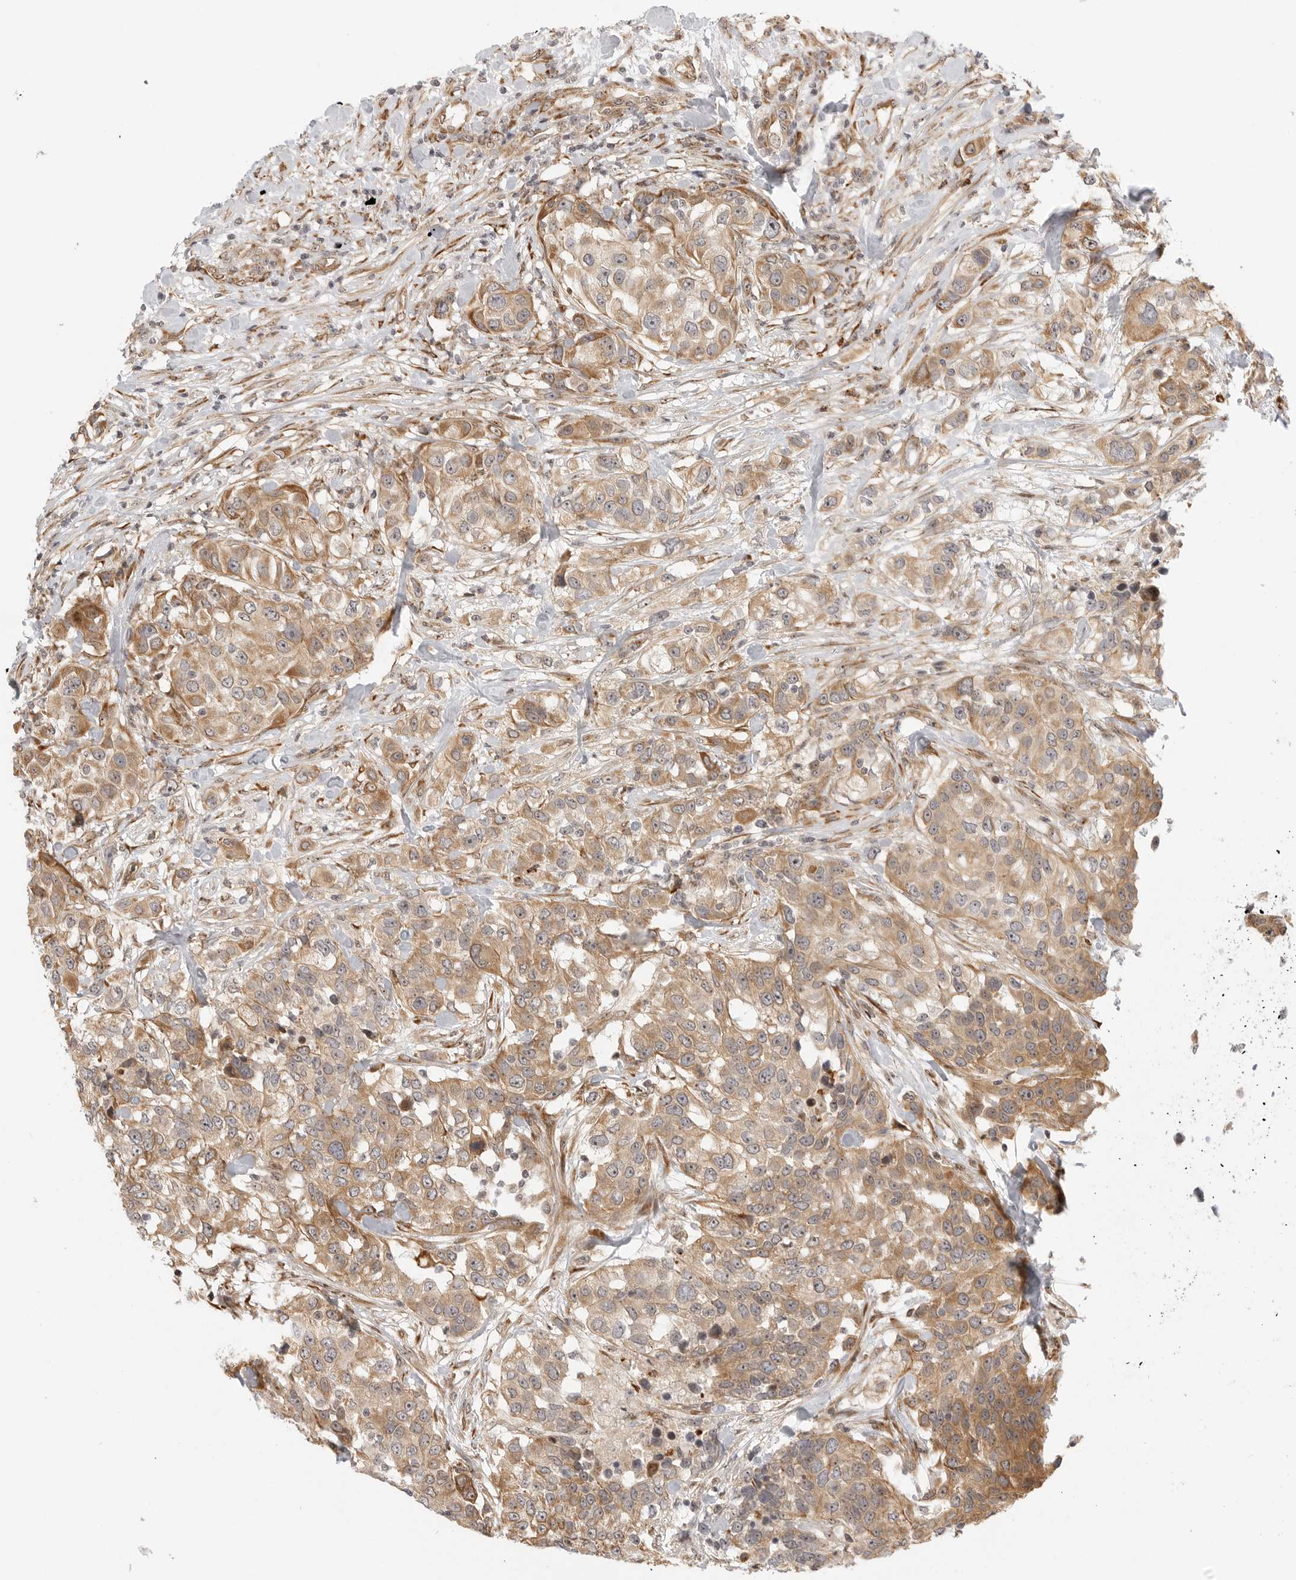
{"staining": {"intensity": "moderate", "quantity": ">75%", "location": "cytoplasmic/membranous,nuclear"}, "tissue": "urothelial cancer", "cell_type": "Tumor cells", "image_type": "cancer", "snomed": [{"axis": "morphology", "description": "Urothelial carcinoma, High grade"}, {"axis": "topography", "description": "Urinary bladder"}], "caption": "Immunohistochemical staining of human urothelial cancer exhibits moderate cytoplasmic/membranous and nuclear protein positivity in about >75% of tumor cells.", "gene": "DSCC1", "patient": {"sex": "female", "age": 80}}